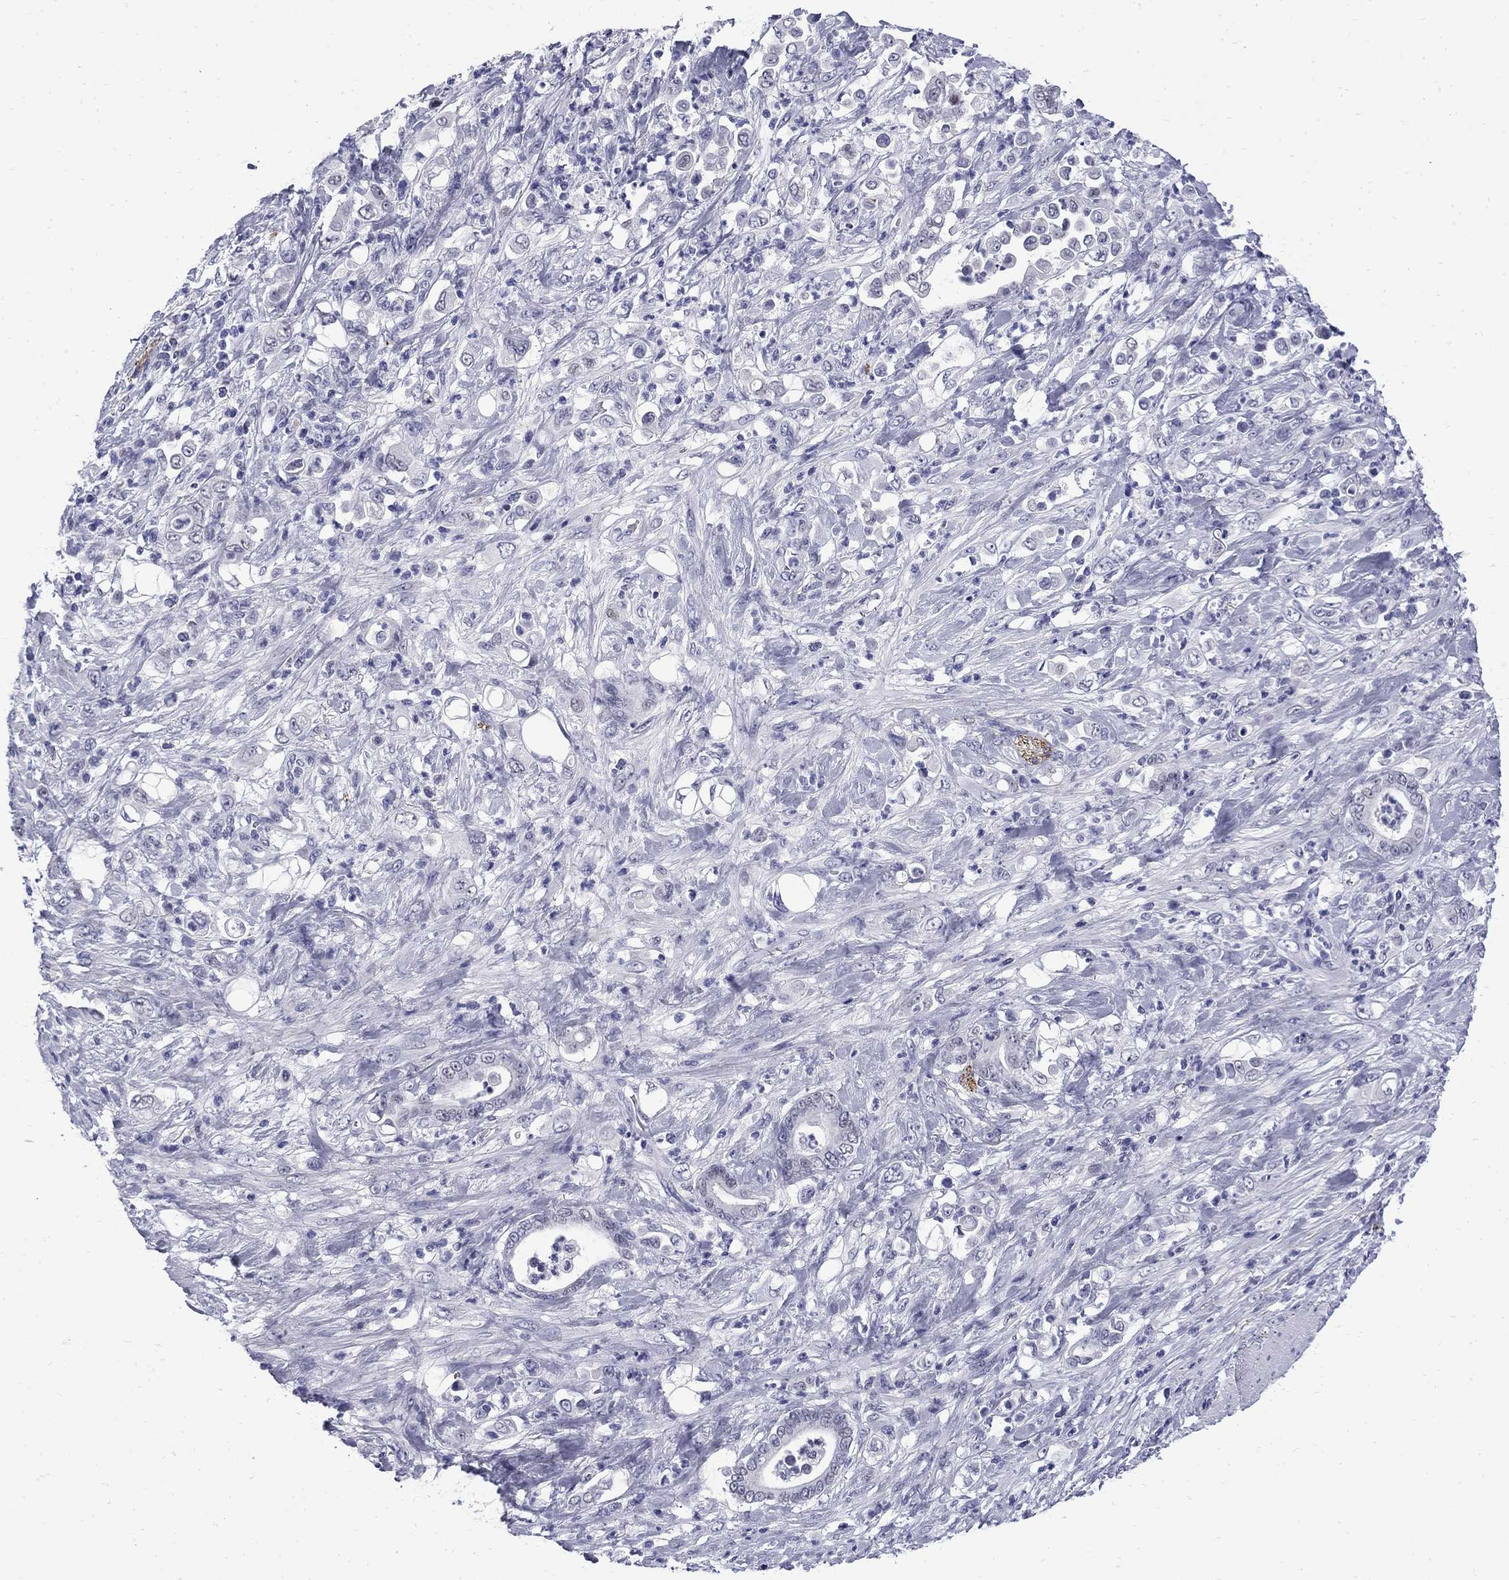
{"staining": {"intensity": "negative", "quantity": "none", "location": "none"}, "tissue": "stomach cancer", "cell_type": "Tumor cells", "image_type": "cancer", "snomed": [{"axis": "morphology", "description": "Adenocarcinoma, NOS"}, {"axis": "topography", "description": "Stomach"}], "caption": "Adenocarcinoma (stomach) was stained to show a protein in brown. There is no significant staining in tumor cells.", "gene": "MGARP", "patient": {"sex": "female", "age": 79}}